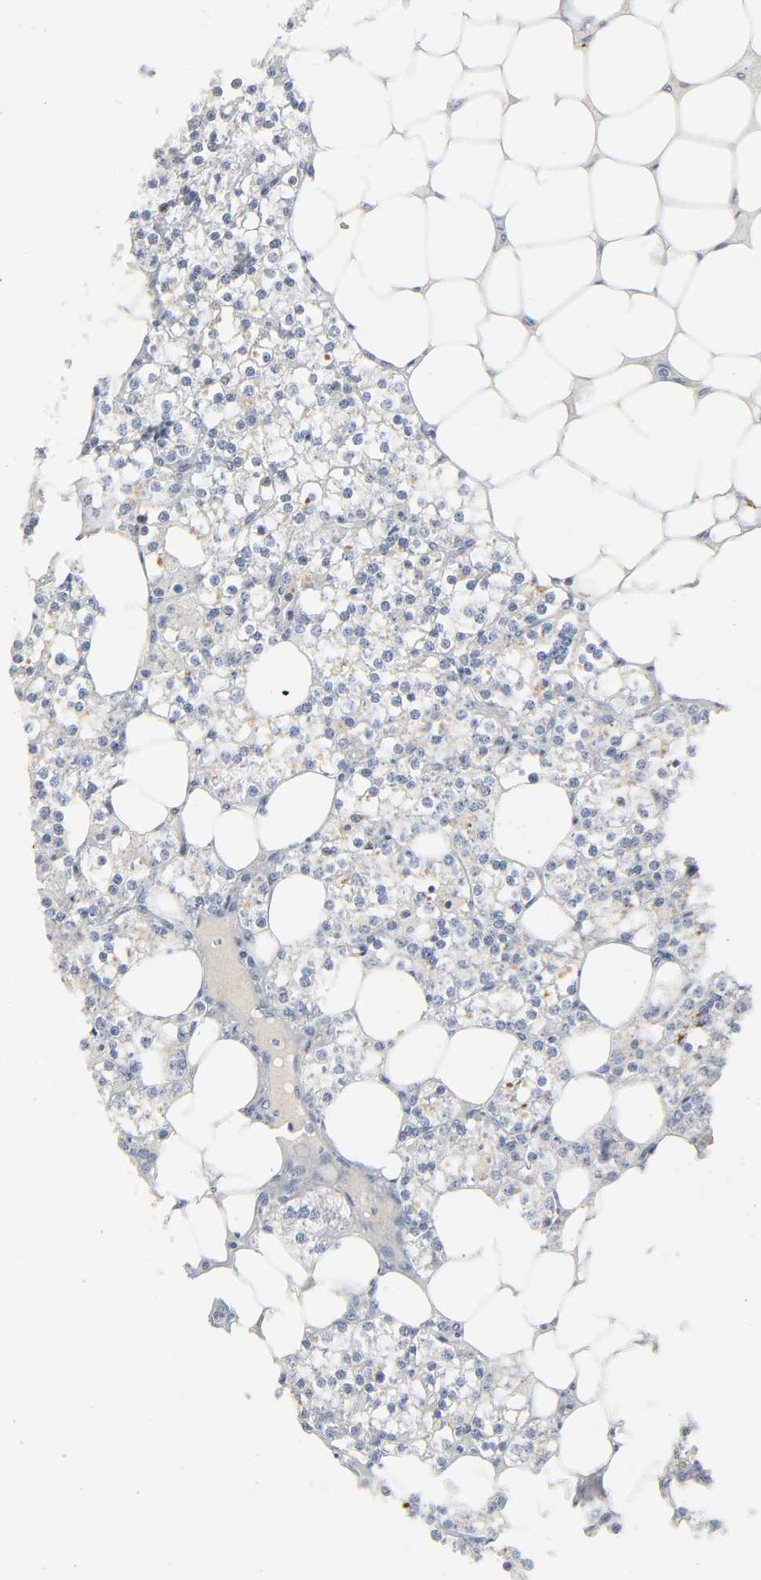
{"staining": {"intensity": "moderate", "quantity": ">75%", "location": "cytoplasmic/membranous"}, "tissue": "parathyroid gland", "cell_type": "Glandular cells", "image_type": "normal", "snomed": [{"axis": "morphology", "description": "Normal tissue, NOS"}, {"axis": "topography", "description": "Parathyroid gland"}], "caption": "Moderate cytoplasmic/membranous staining for a protein is seen in approximately >75% of glandular cells of normal parathyroid gland using immunohistochemistry (IHC).", "gene": "HDAC6", "patient": {"sex": "female", "age": 63}}